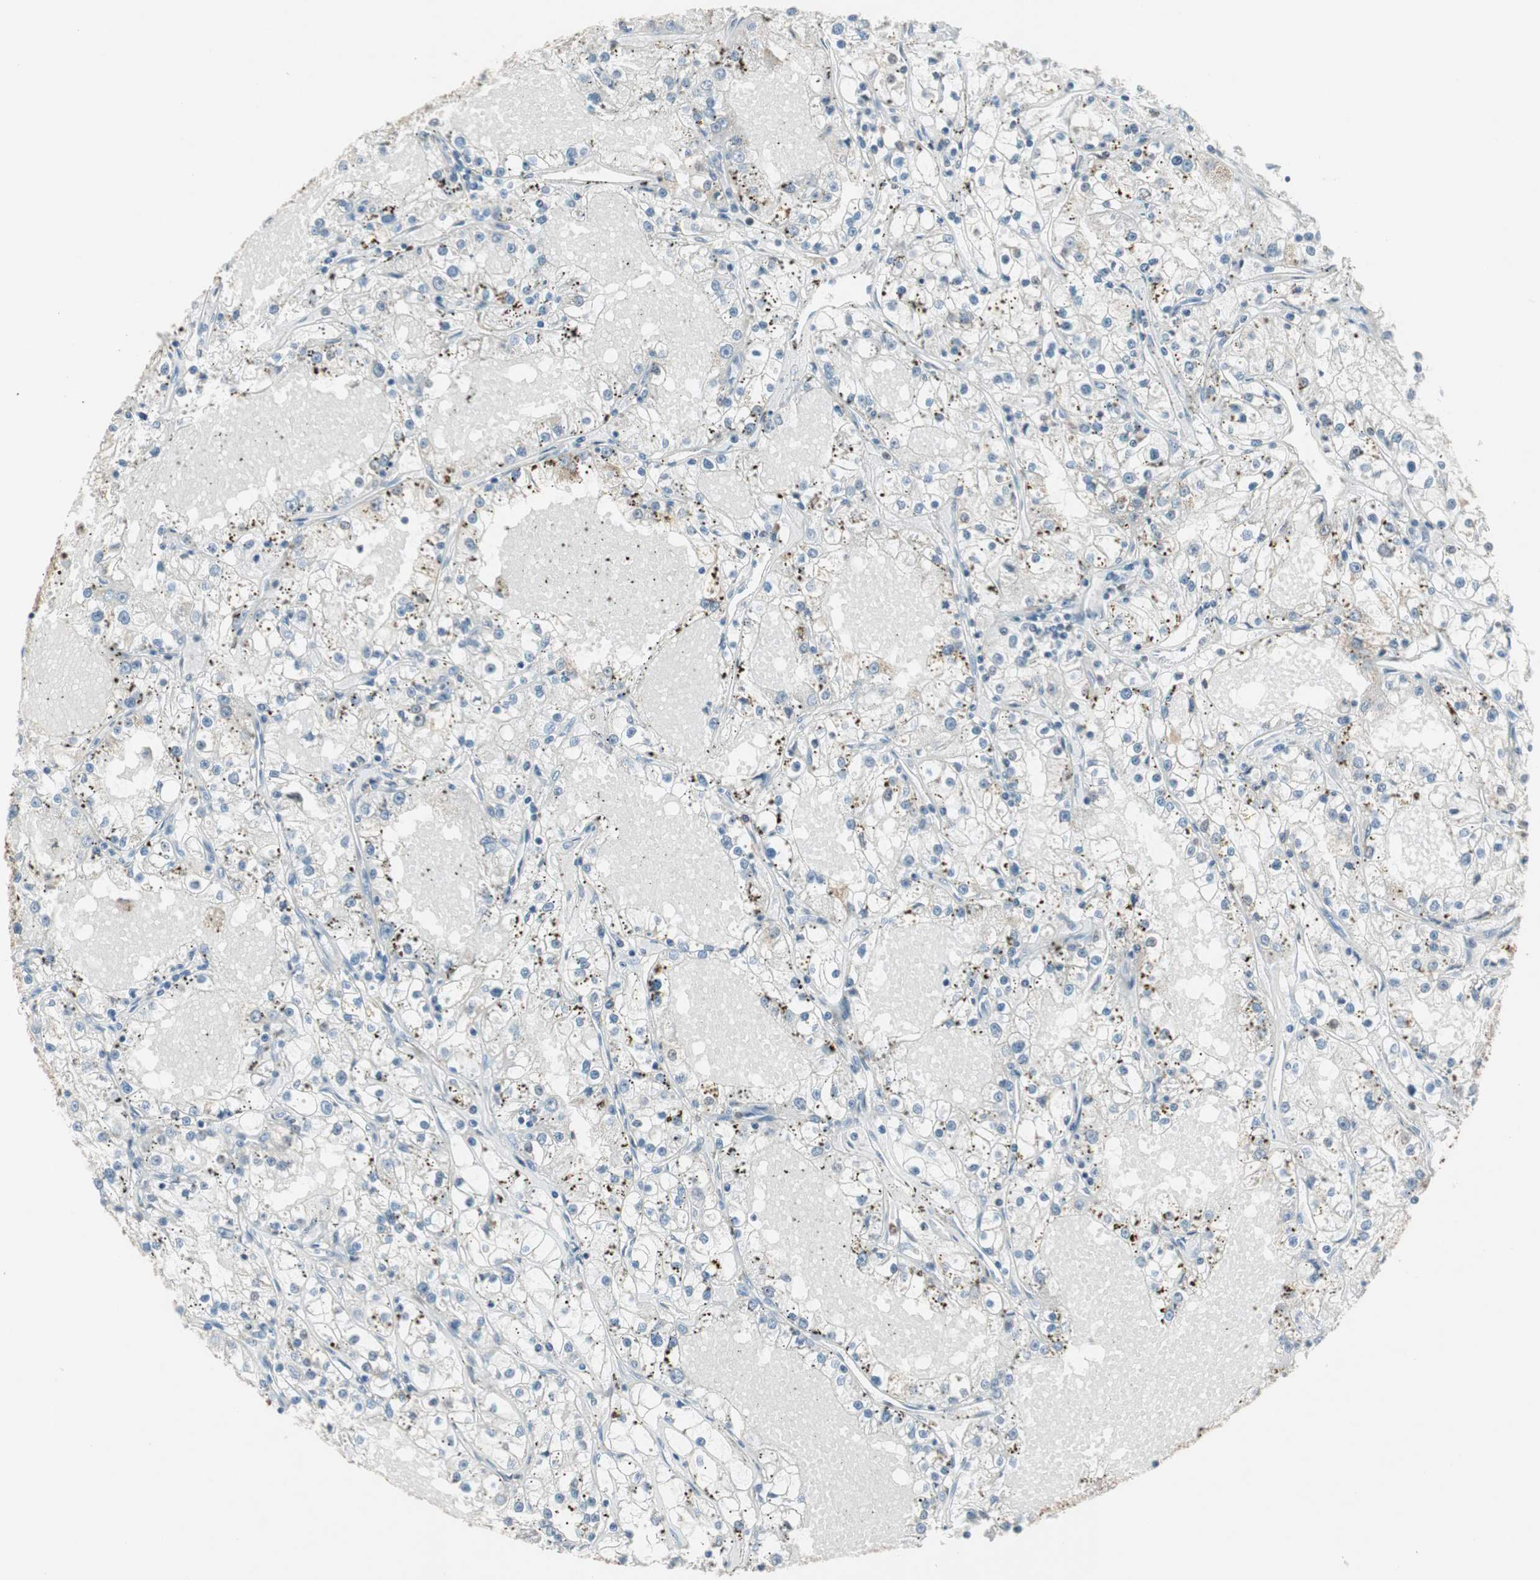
{"staining": {"intensity": "negative", "quantity": "none", "location": "none"}, "tissue": "renal cancer", "cell_type": "Tumor cells", "image_type": "cancer", "snomed": [{"axis": "morphology", "description": "Adenocarcinoma, NOS"}, {"axis": "topography", "description": "Kidney"}], "caption": "This is an immunohistochemistry image of renal cancer. There is no positivity in tumor cells.", "gene": "PRELID1", "patient": {"sex": "male", "age": 56}}